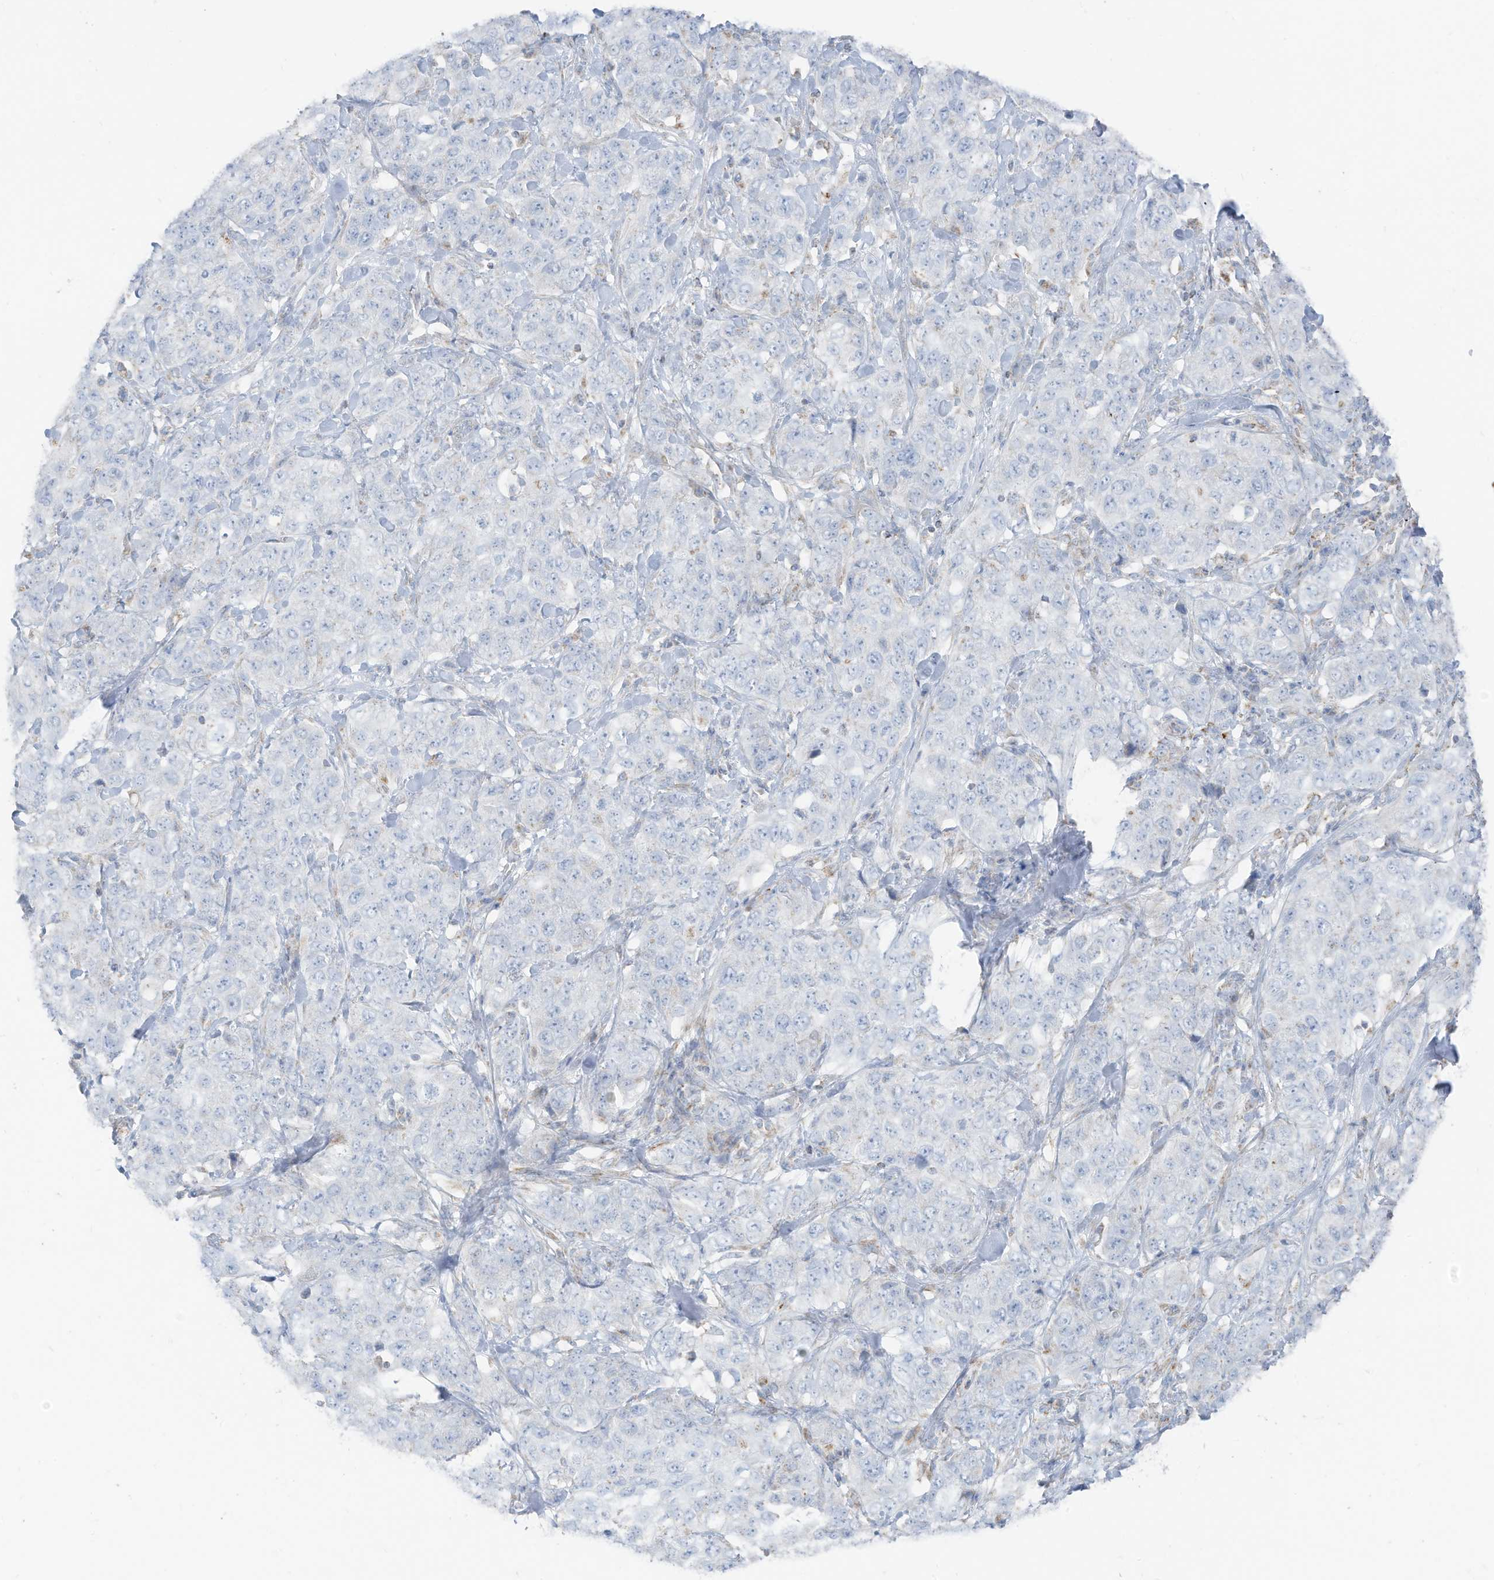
{"staining": {"intensity": "negative", "quantity": "none", "location": "none"}, "tissue": "stomach cancer", "cell_type": "Tumor cells", "image_type": "cancer", "snomed": [{"axis": "morphology", "description": "Adenocarcinoma, NOS"}, {"axis": "topography", "description": "Stomach"}], "caption": "Immunohistochemical staining of stomach cancer (adenocarcinoma) shows no significant expression in tumor cells.", "gene": "ETHE1", "patient": {"sex": "male", "age": 48}}